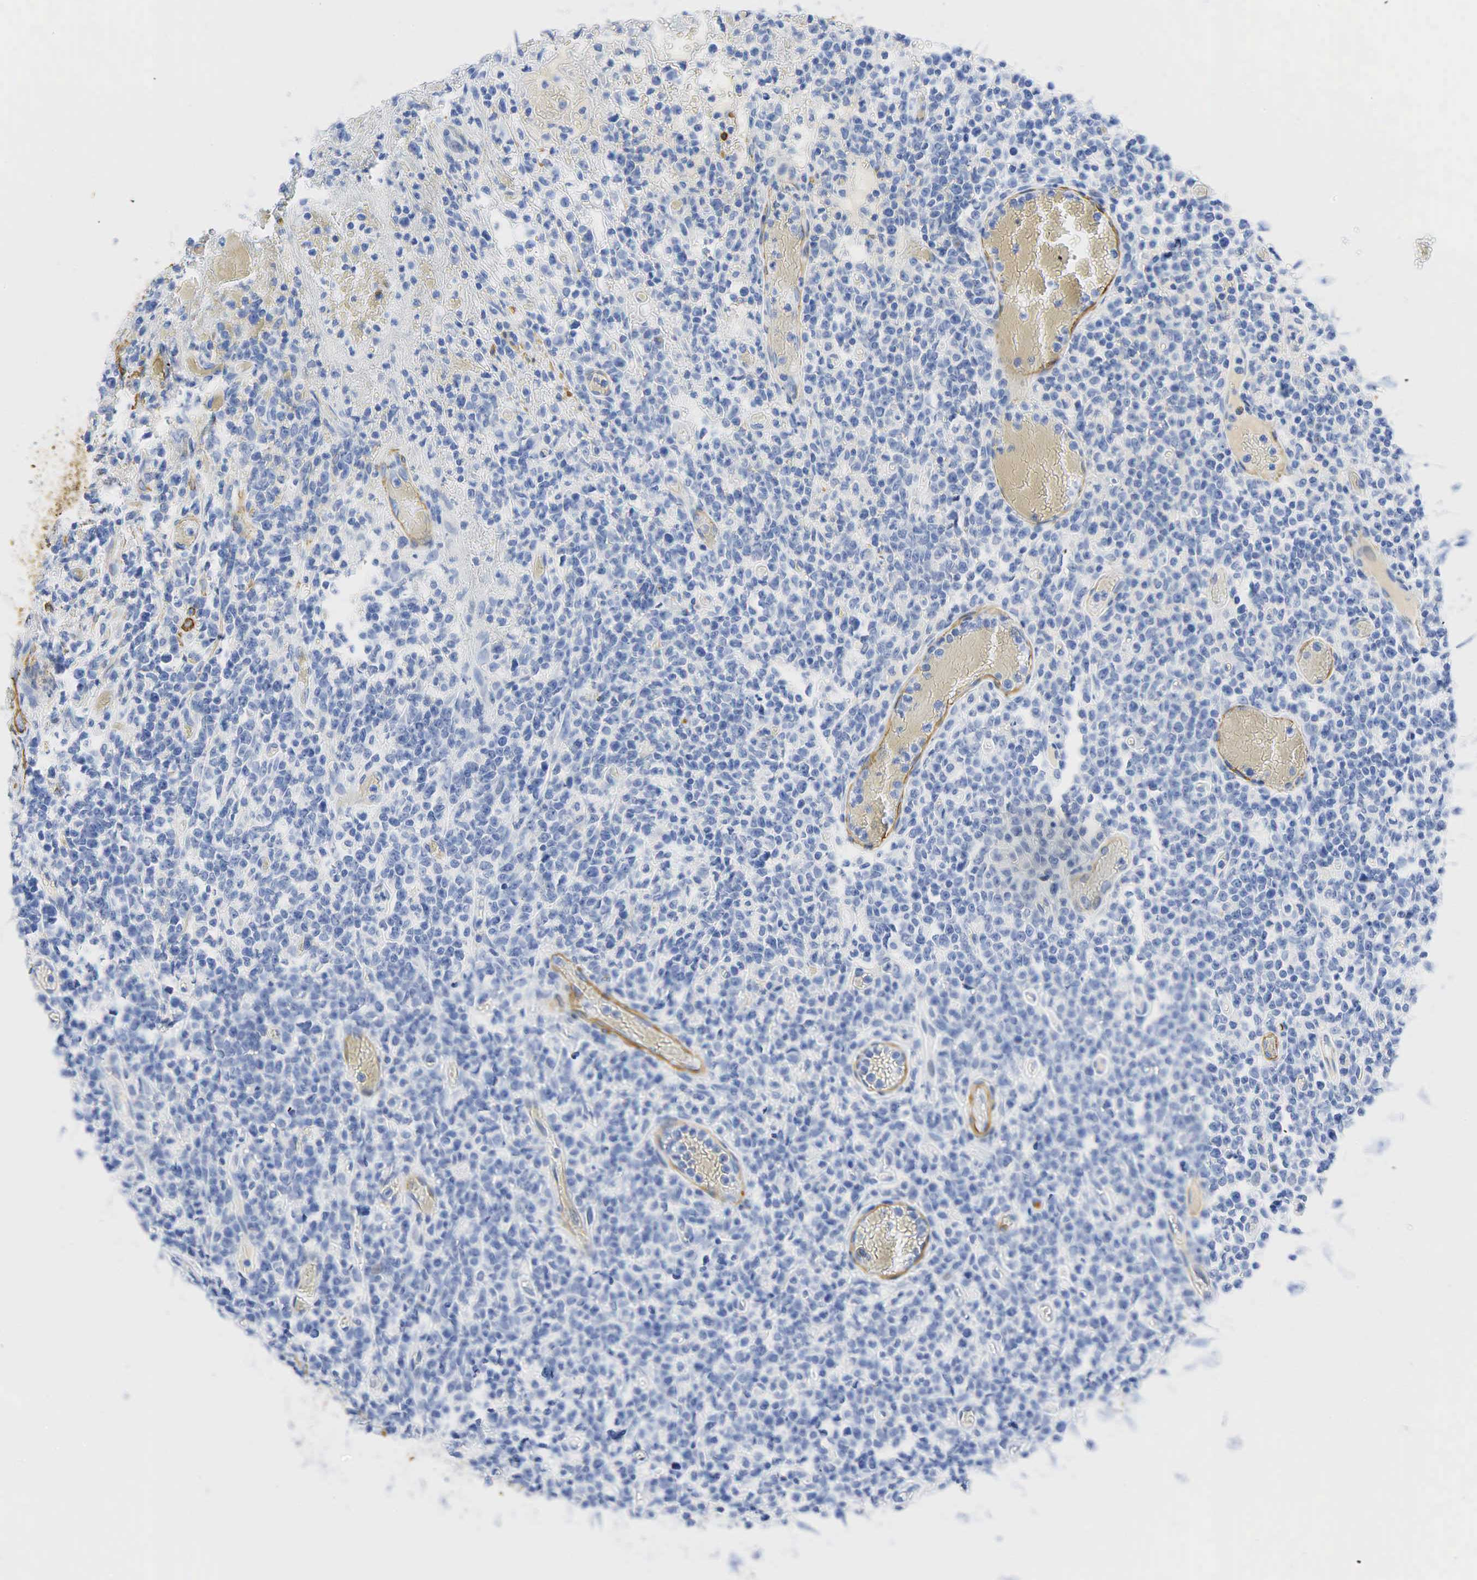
{"staining": {"intensity": "negative", "quantity": "none", "location": "none"}, "tissue": "lymphoma", "cell_type": "Tumor cells", "image_type": "cancer", "snomed": [{"axis": "morphology", "description": "Malignant lymphoma, non-Hodgkin's type, High grade"}, {"axis": "topography", "description": "Colon"}], "caption": "High-grade malignant lymphoma, non-Hodgkin's type was stained to show a protein in brown. There is no significant positivity in tumor cells.", "gene": "ACTA1", "patient": {"sex": "male", "age": 82}}